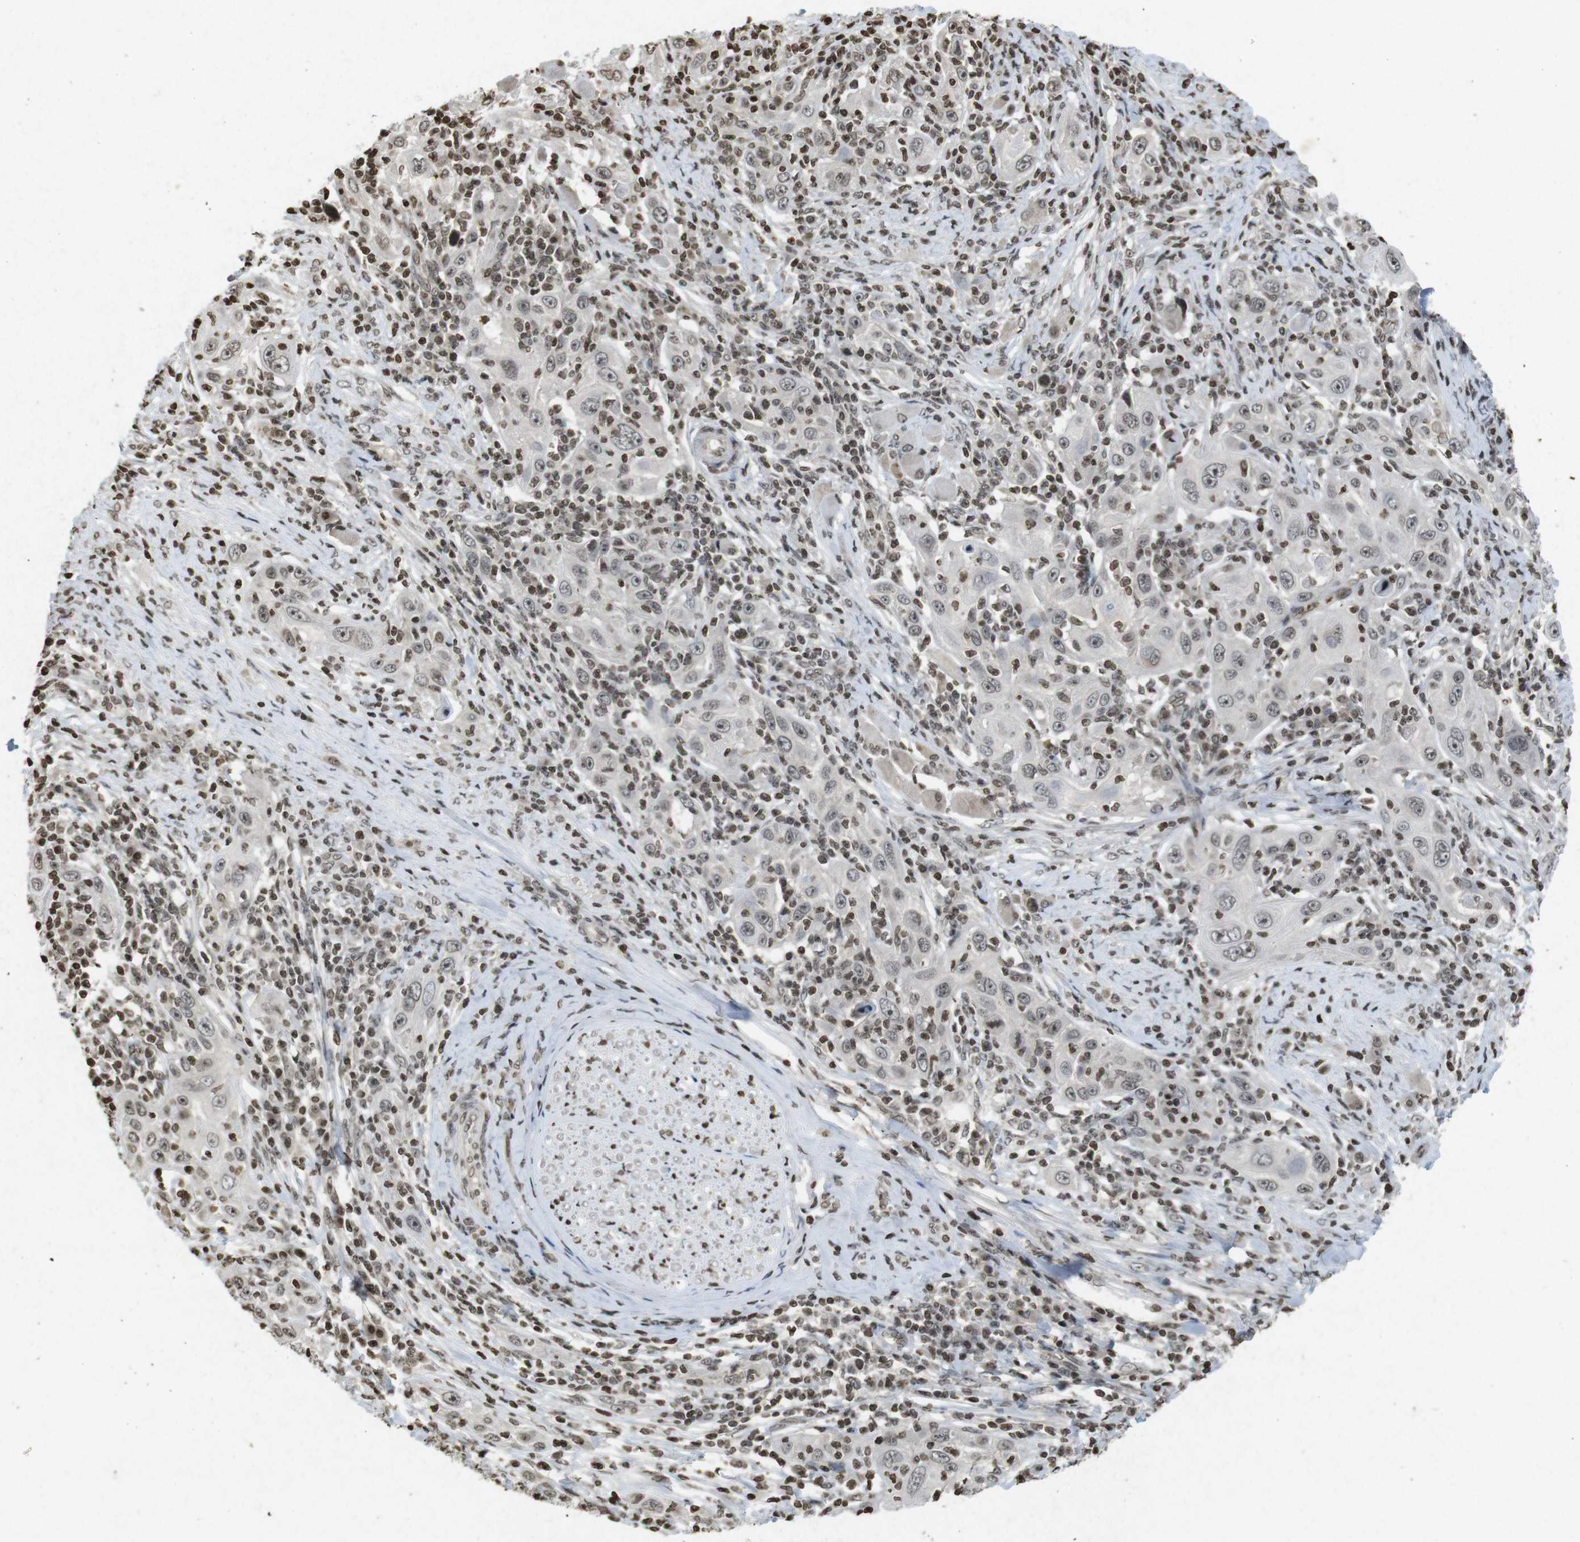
{"staining": {"intensity": "weak", "quantity": ">75%", "location": "nuclear"}, "tissue": "skin cancer", "cell_type": "Tumor cells", "image_type": "cancer", "snomed": [{"axis": "morphology", "description": "Squamous cell carcinoma, NOS"}, {"axis": "topography", "description": "Skin"}], "caption": "A high-resolution image shows immunohistochemistry (IHC) staining of skin cancer (squamous cell carcinoma), which shows weak nuclear positivity in approximately >75% of tumor cells.", "gene": "FOXA3", "patient": {"sex": "female", "age": 88}}